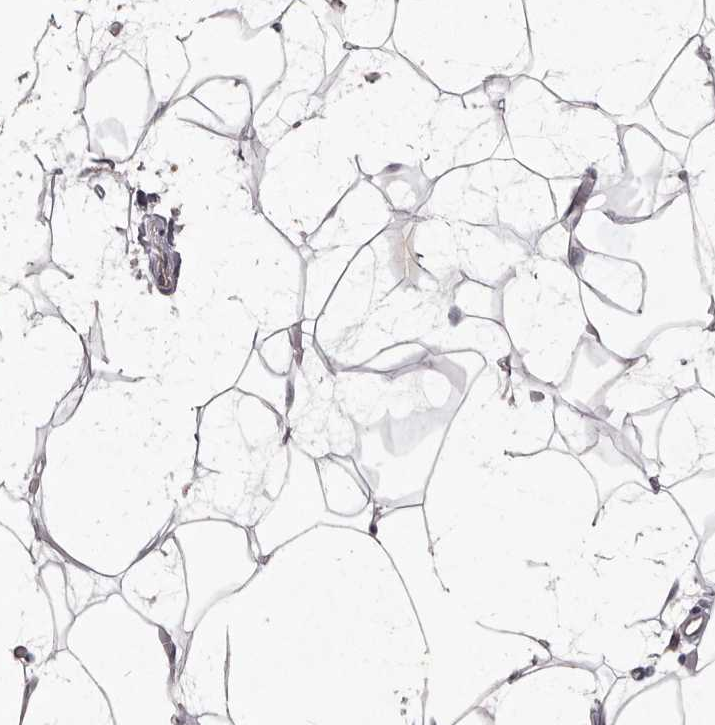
{"staining": {"intensity": "negative", "quantity": "none", "location": "none"}, "tissue": "adipose tissue", "cell_type": "Adipocytes", "image_type": "normal", "snomed": [{"axis": "morphology", "description": "Normal tissue, NOS"}, {"axis": "topography", "description": "Breast"}], "caption": "Protein analysis of benign adipose tissue reveals no significant expression in adipocytes.", "gene": "GPRC5C", "patient": {"sex": "female", "age": 23}}